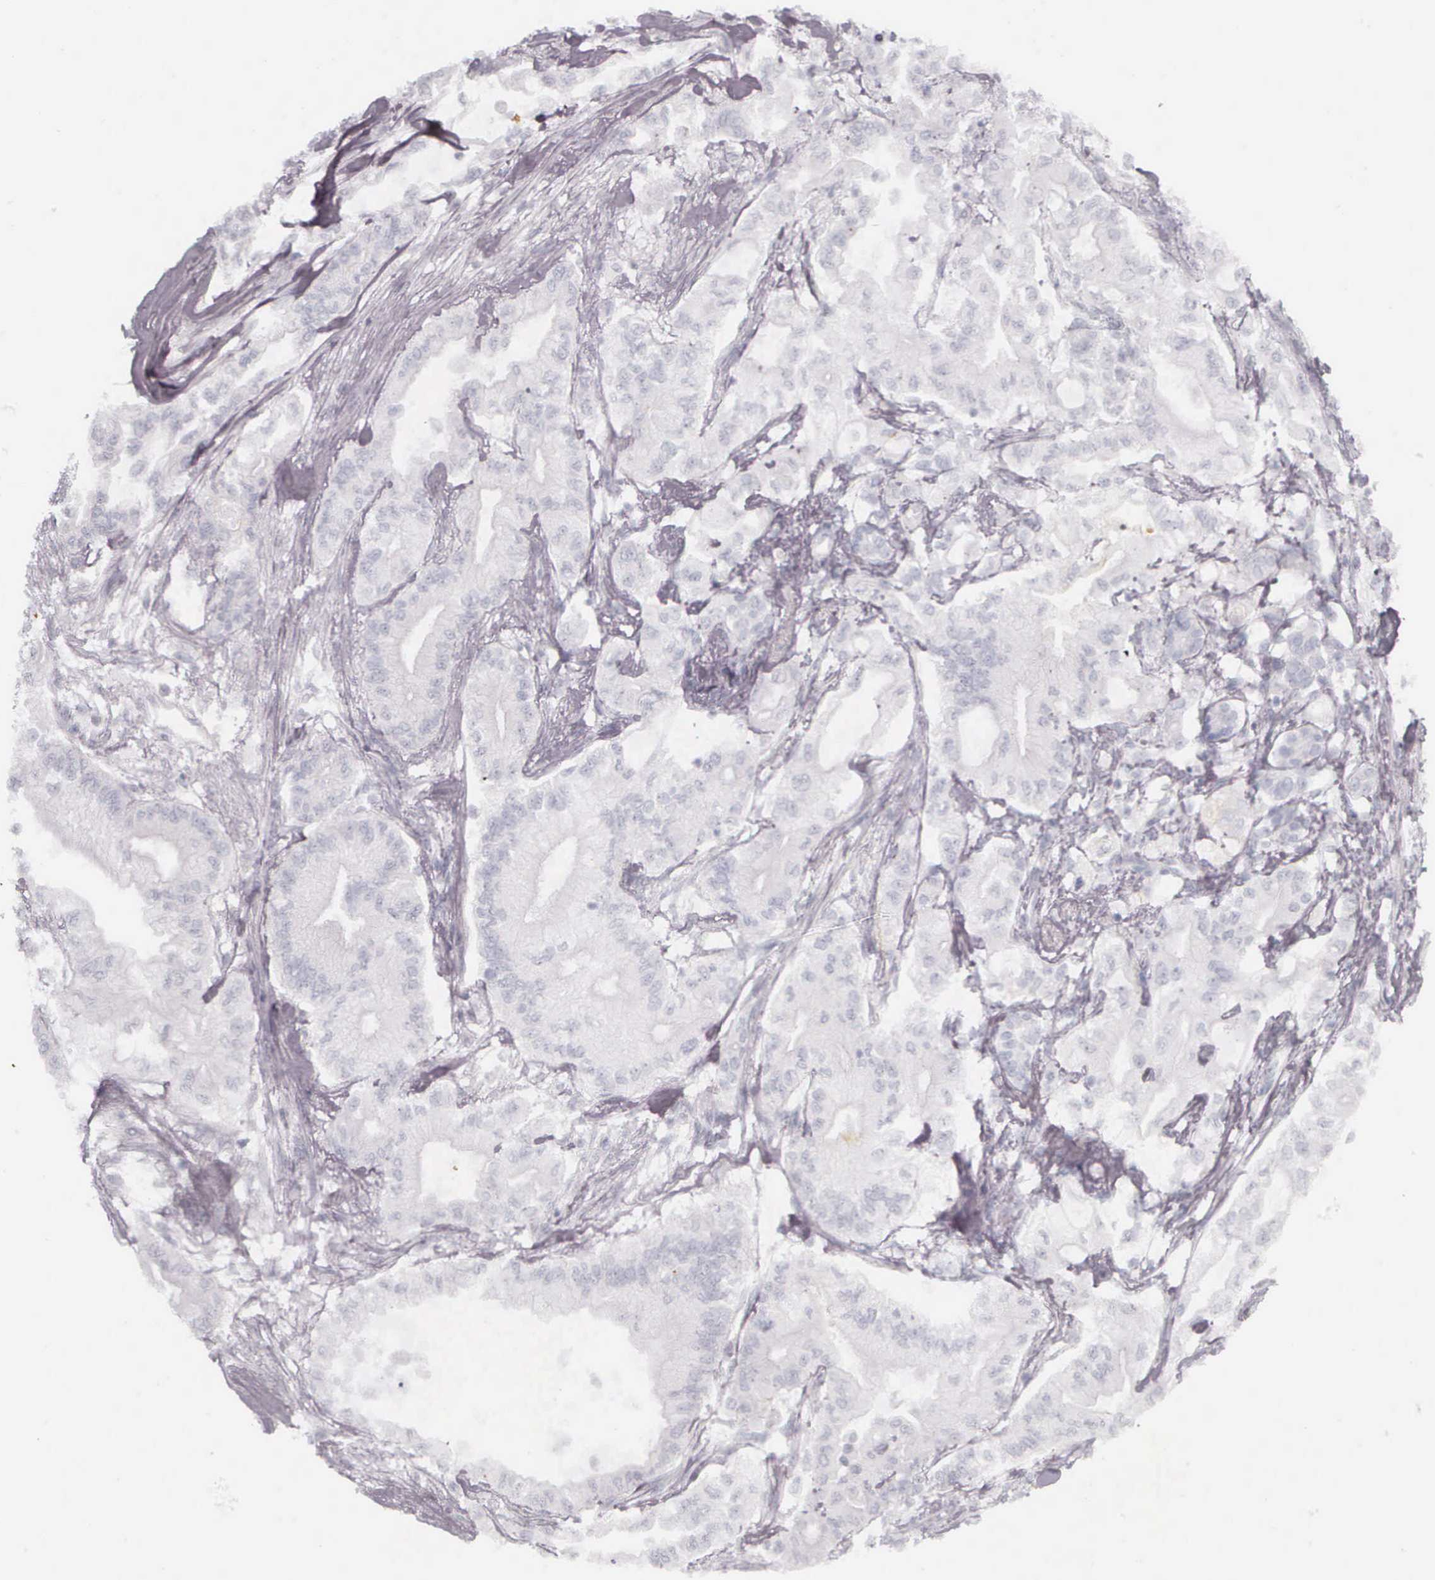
{"staining": {"intensity": "negative", "quantity": "none", "location": "none"}, "tissue": "pancreatic cancer", "cell_type": "Tumor cells", "image_type": "cancer", "snomed": [{"axis": "morphology", "description": "Adenocarcinoma, NOS"}, {"axis": "topography", "description": "Pancreas"}], "caption": "The histopathology image reveals no staining of tumor cells in pancreatic cancer (adenocarcinoma).", "gene": "KRT14", "patient": {"sex": "male", "age": 79}}